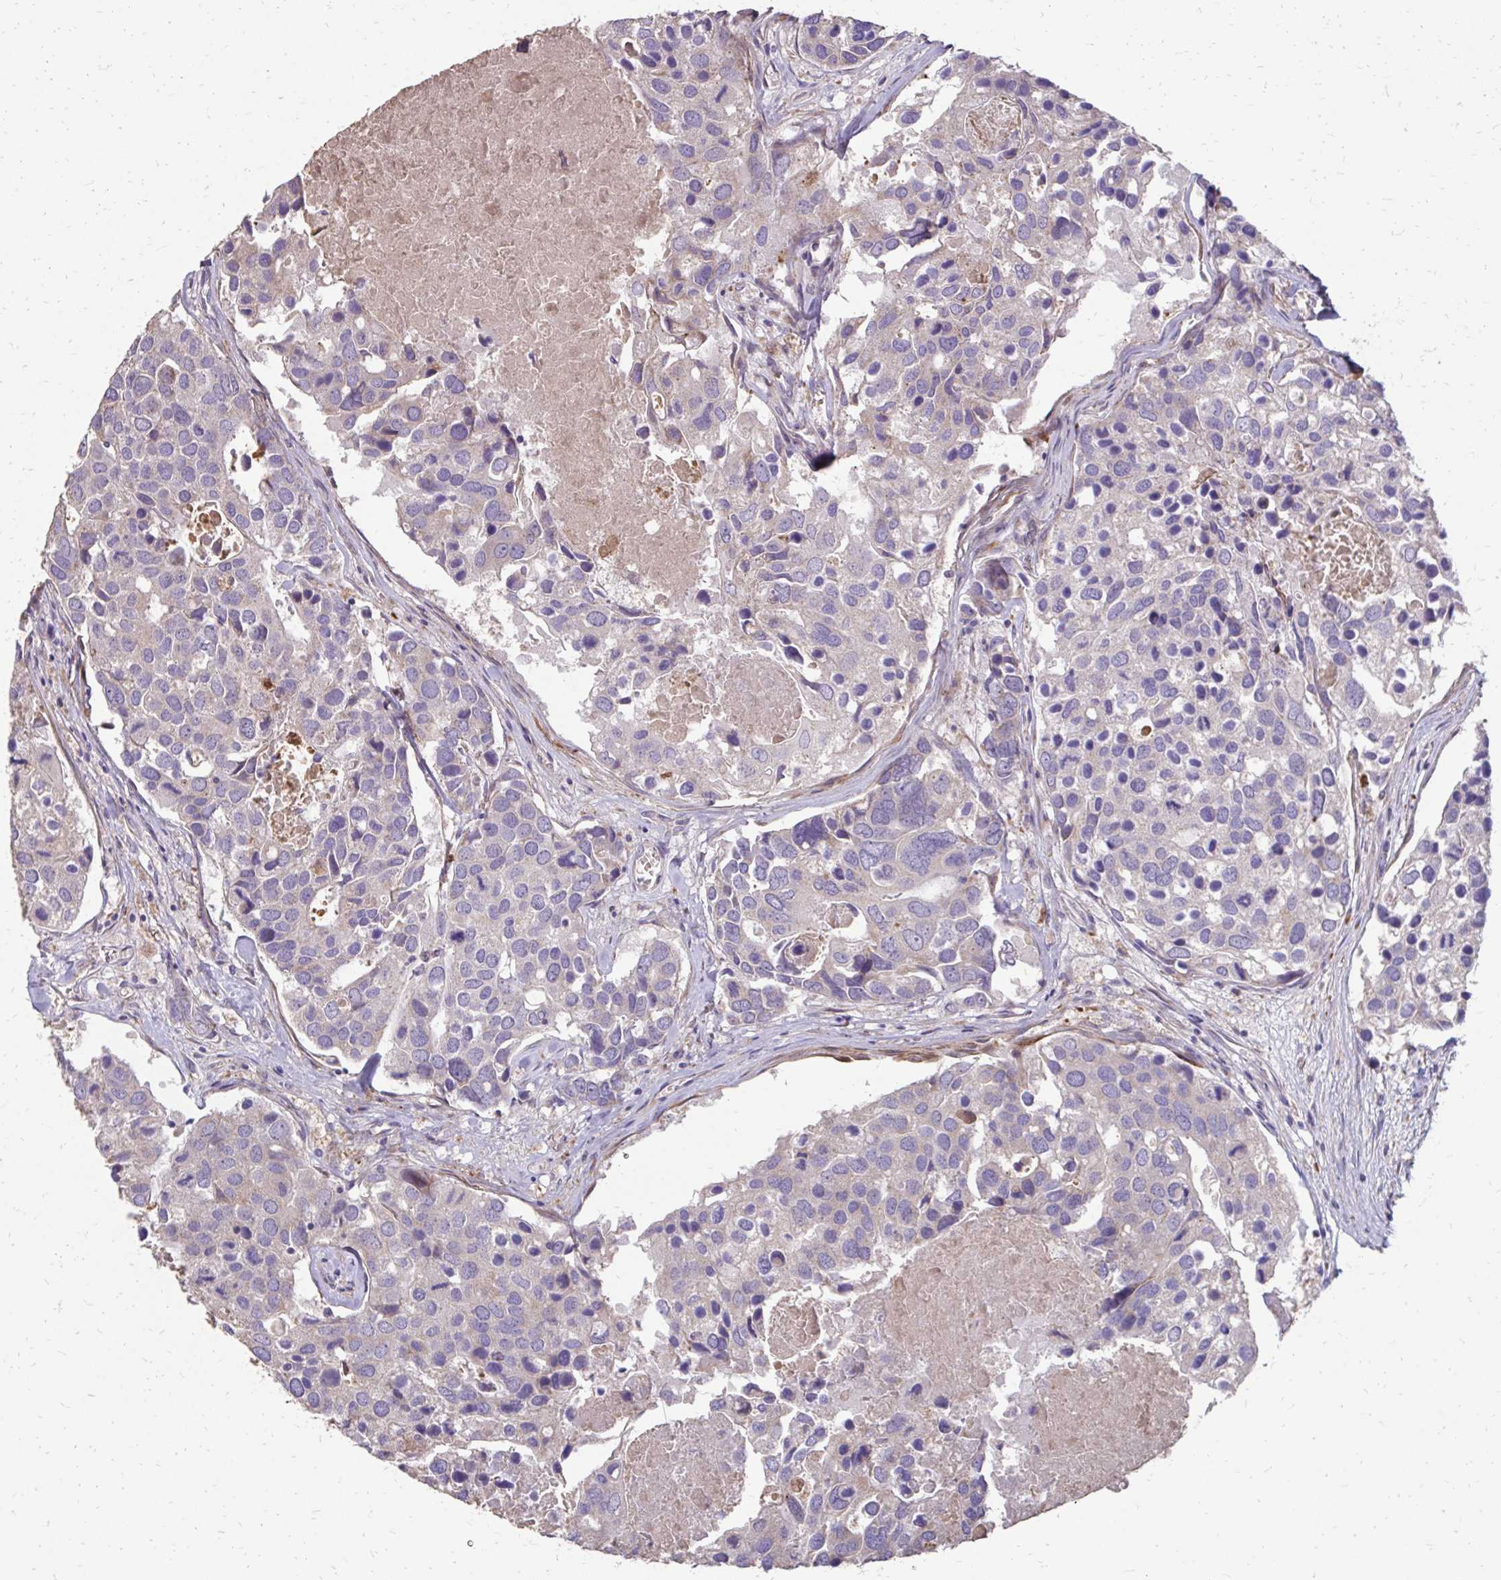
{"staining": {"intensity": "negative", "quantity": "none", "location": "none"}, "tissue": "breast cancer", "cell_type": "Tumor cells", "image_type": "cancer", "snomed": [{"axis": "morphology", "description": "Duct carcinoma"}, {"axis": "topography", "description": "Breast"}], "caption": "DAB (3,3'-diaminobenzidine) immunohistochemical staining of invasive ductal carcinoma (breast) displays no significant positivity in tumor cells.", "gene": "MYORG", "patient": {"sex": "female", "age": 83}}